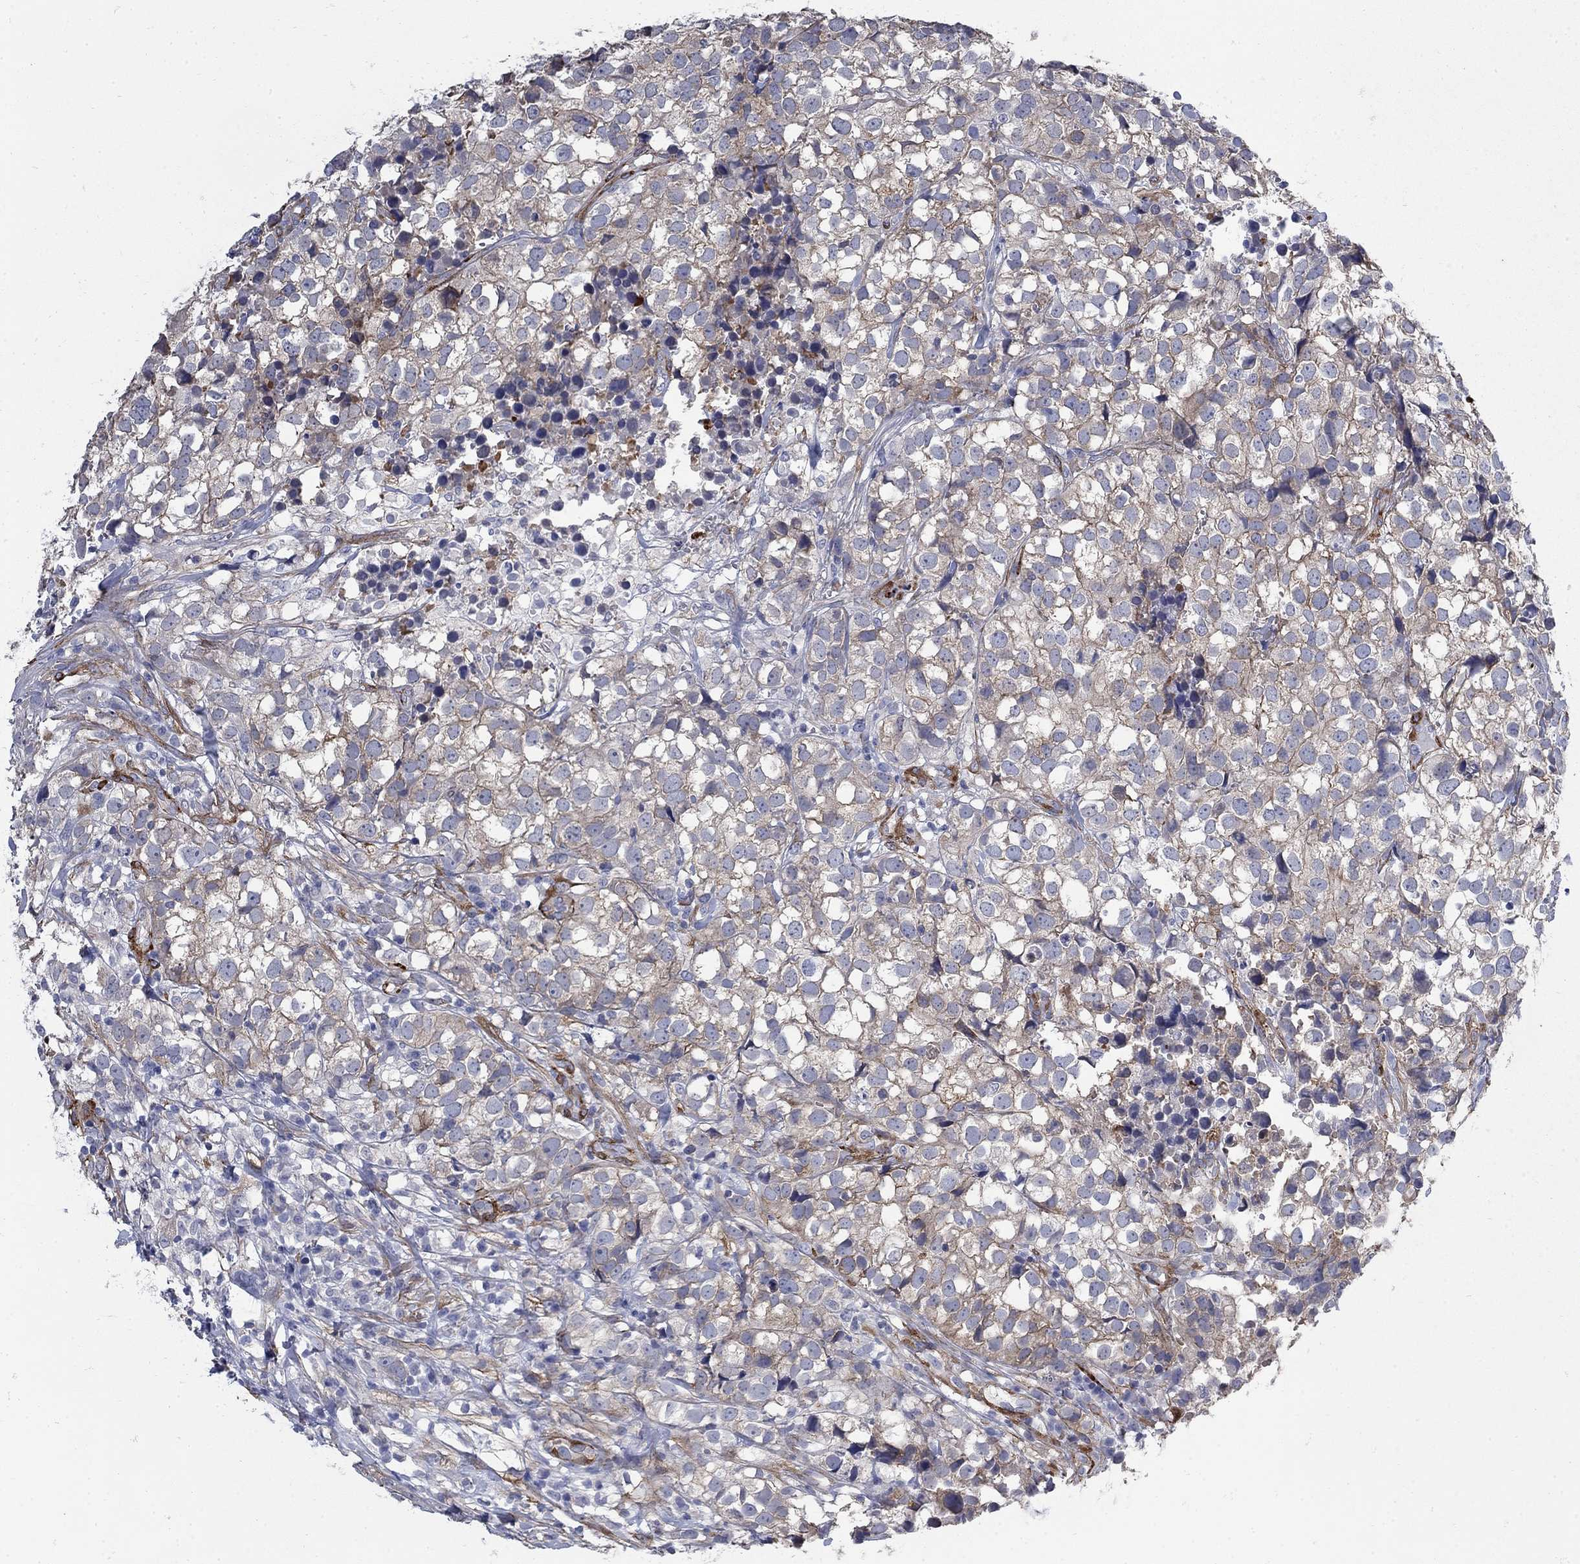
{"staining": {"intensity": "moderate", "quantity": "<25%", "location": "cytoplasmic/membranous"}, "tissue": "breast cancer", "cell_type": "Tumor cells", "image_type": "cancer", "snomed": [{"axis": "morphology", "description": "Duct carcinoma"}, {"axis": "topography", "description": "Breast"}], "caption": "Breast intraductal carcinoma stained with immunohistochemistry (IHC) demonstrates moderate cytoplasmic/membranous expression in approximately <25% of tumor cells.", "gene": "SEPTIN8", "patient": {"sex": "female", "age": 30}}